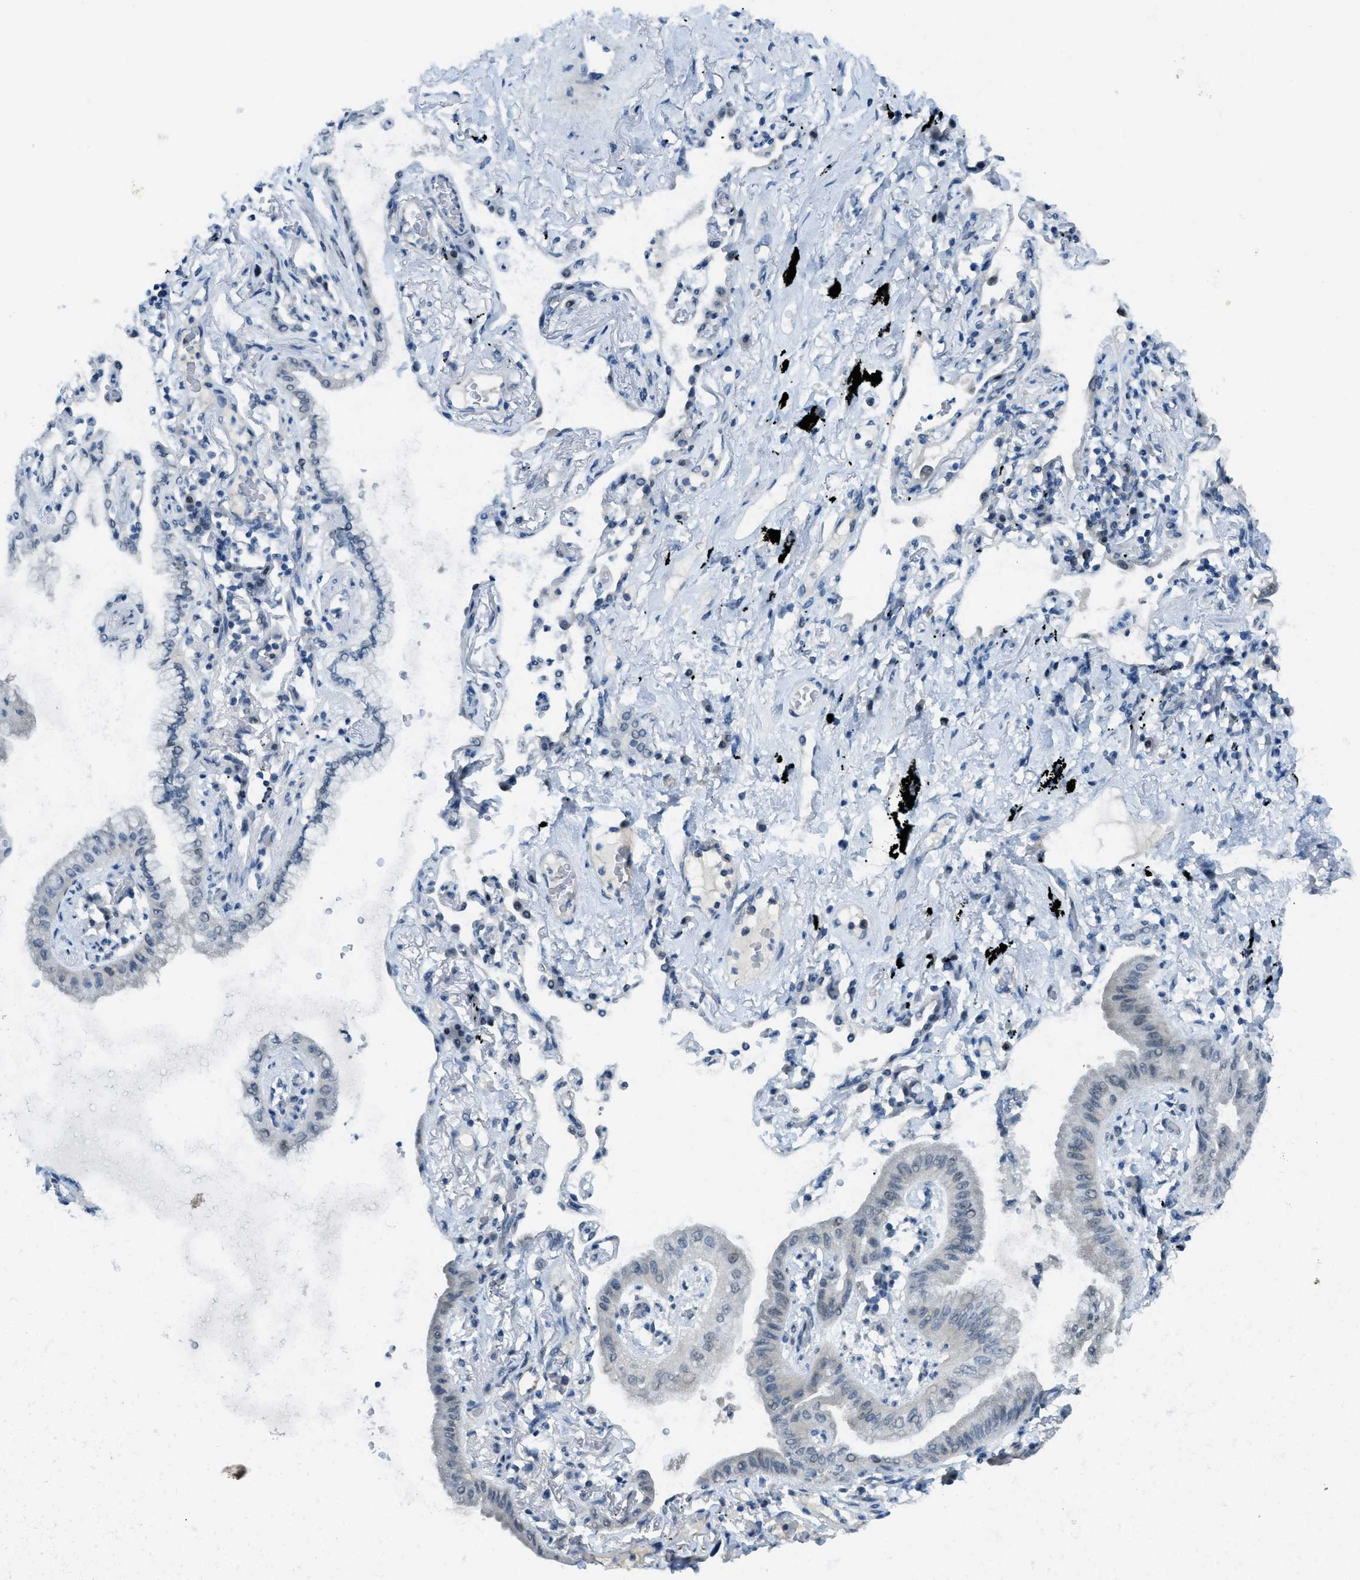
{"staining": {"intensity": "negative", "quantity": "none", "location": "none"}, "tissue": "lung cancer", "cell_type": "Tumor cells", "image_type": "cancer", "snomed": [{"axis": "morphology", "description": "Normal tissue, NOS"}, {"axis": "morphology", "description": "Adenocarcinoma, NOS"}, {"axis": "topography", "description": "Bronchus"}, {"axis": "topography", "description": "Lung"}], "caption": "Tumor cells show no significant positivity in lung cancer. (DAB (3,3'-diaminobenzidine) IHC with hematoxylin counter stain).", "gene": "TTC13", "patient": {"sex": "female", "age": 70}}